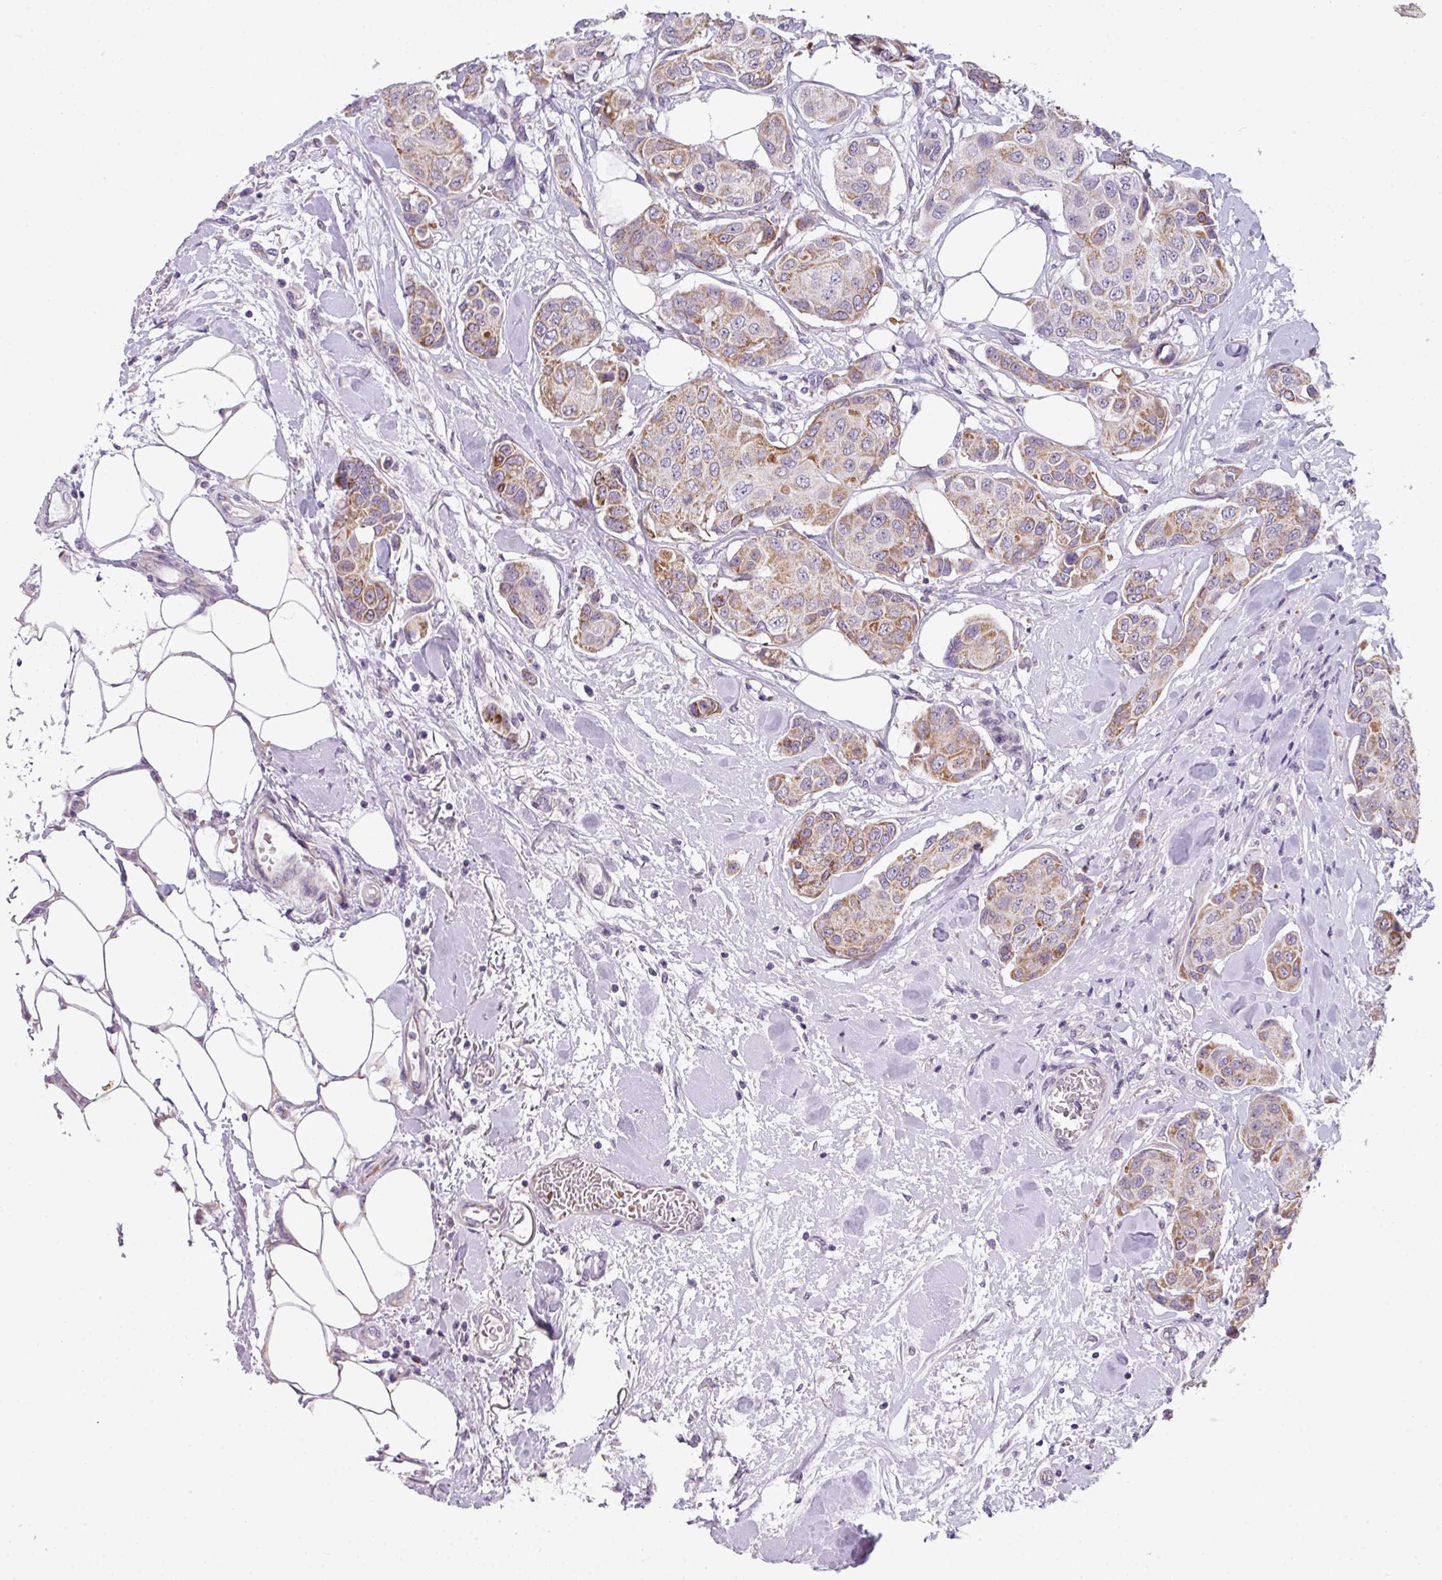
{"staining": {"intensity": "weak", "quantity": "25%-75%", "location": "cytoplasmic/membranous"}, "tissue": "breast cancer", "cell_type": "Tumor cells", "image_type": "cancer", "snomed": [{"axis": "morphology", "description": "Duct carcinoma"}, {"axis": "topography", "description": "Breast"}, {"axis": "topography", "description": "Lymph node"}], "caption": "Tumor cells demonstrate low levels of weak cytoplasmic/membranous staining in about 25%-75% of cells in human breast cancer (infiltrating ductal carcinoma).", "gene": "C2orf68", "patient": {"sex": "female", "age": 80}}